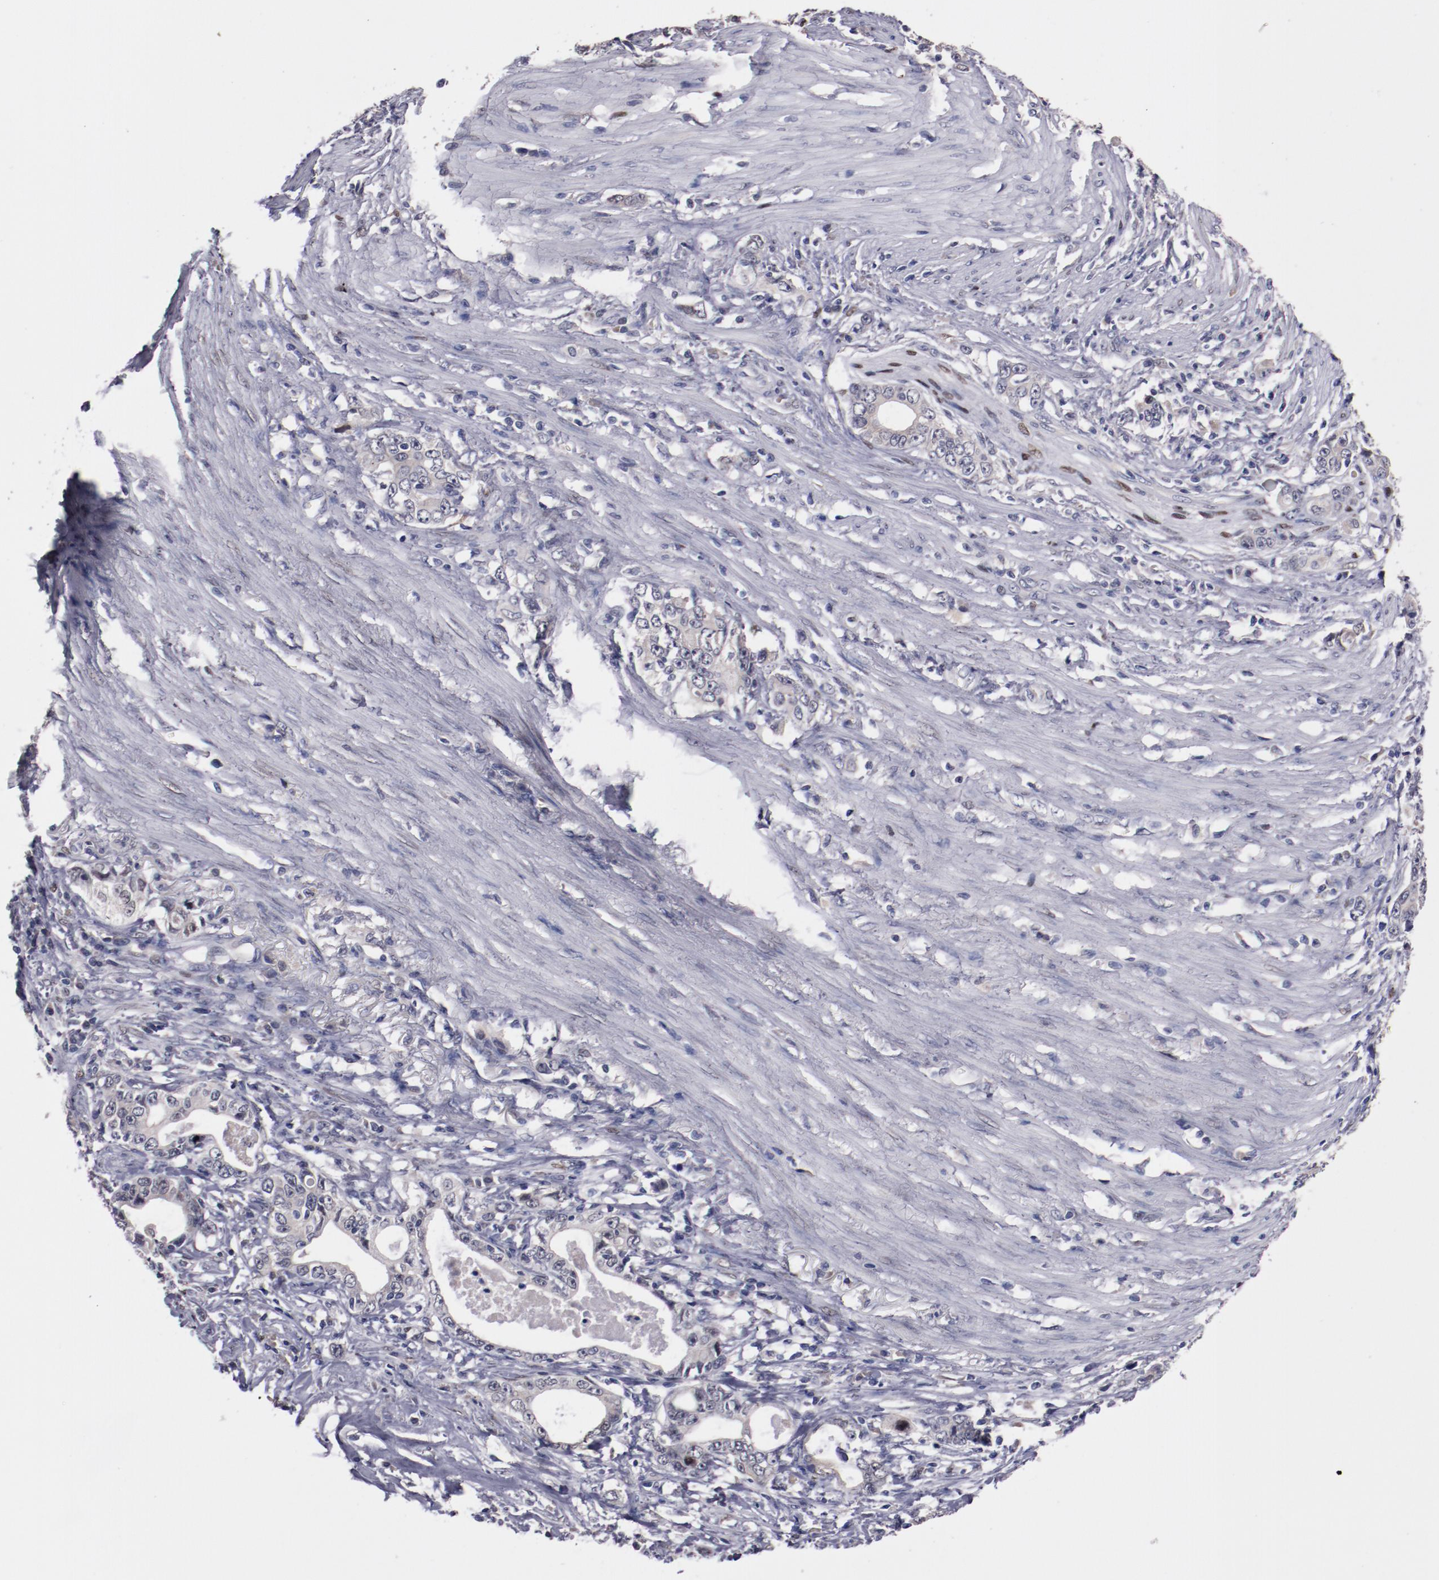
{"staining": {"intensity": "weak", "quantity": "<25%", "location": "cytoplasmic/membranous"}, "tissue": "stomach cancer", "cell_type": "Tumor cells", "image_type": "cancer", "snomed": [{"axis": "morphology", "description": "Adenocarcinoma, NOS"}, {"axis": "topography", "description": "Stomach, lower"}], "caption": "Stomach cancer was stained to show a protein in brown. There is no significant expression in tumor cells. (DAB (3,3'-diaminobenzidine) immunohistochemistry (IHC) with hematoxylin counter stain).", "gene": "FAM81A", "patient": {"sex": "female", "age": 72}}